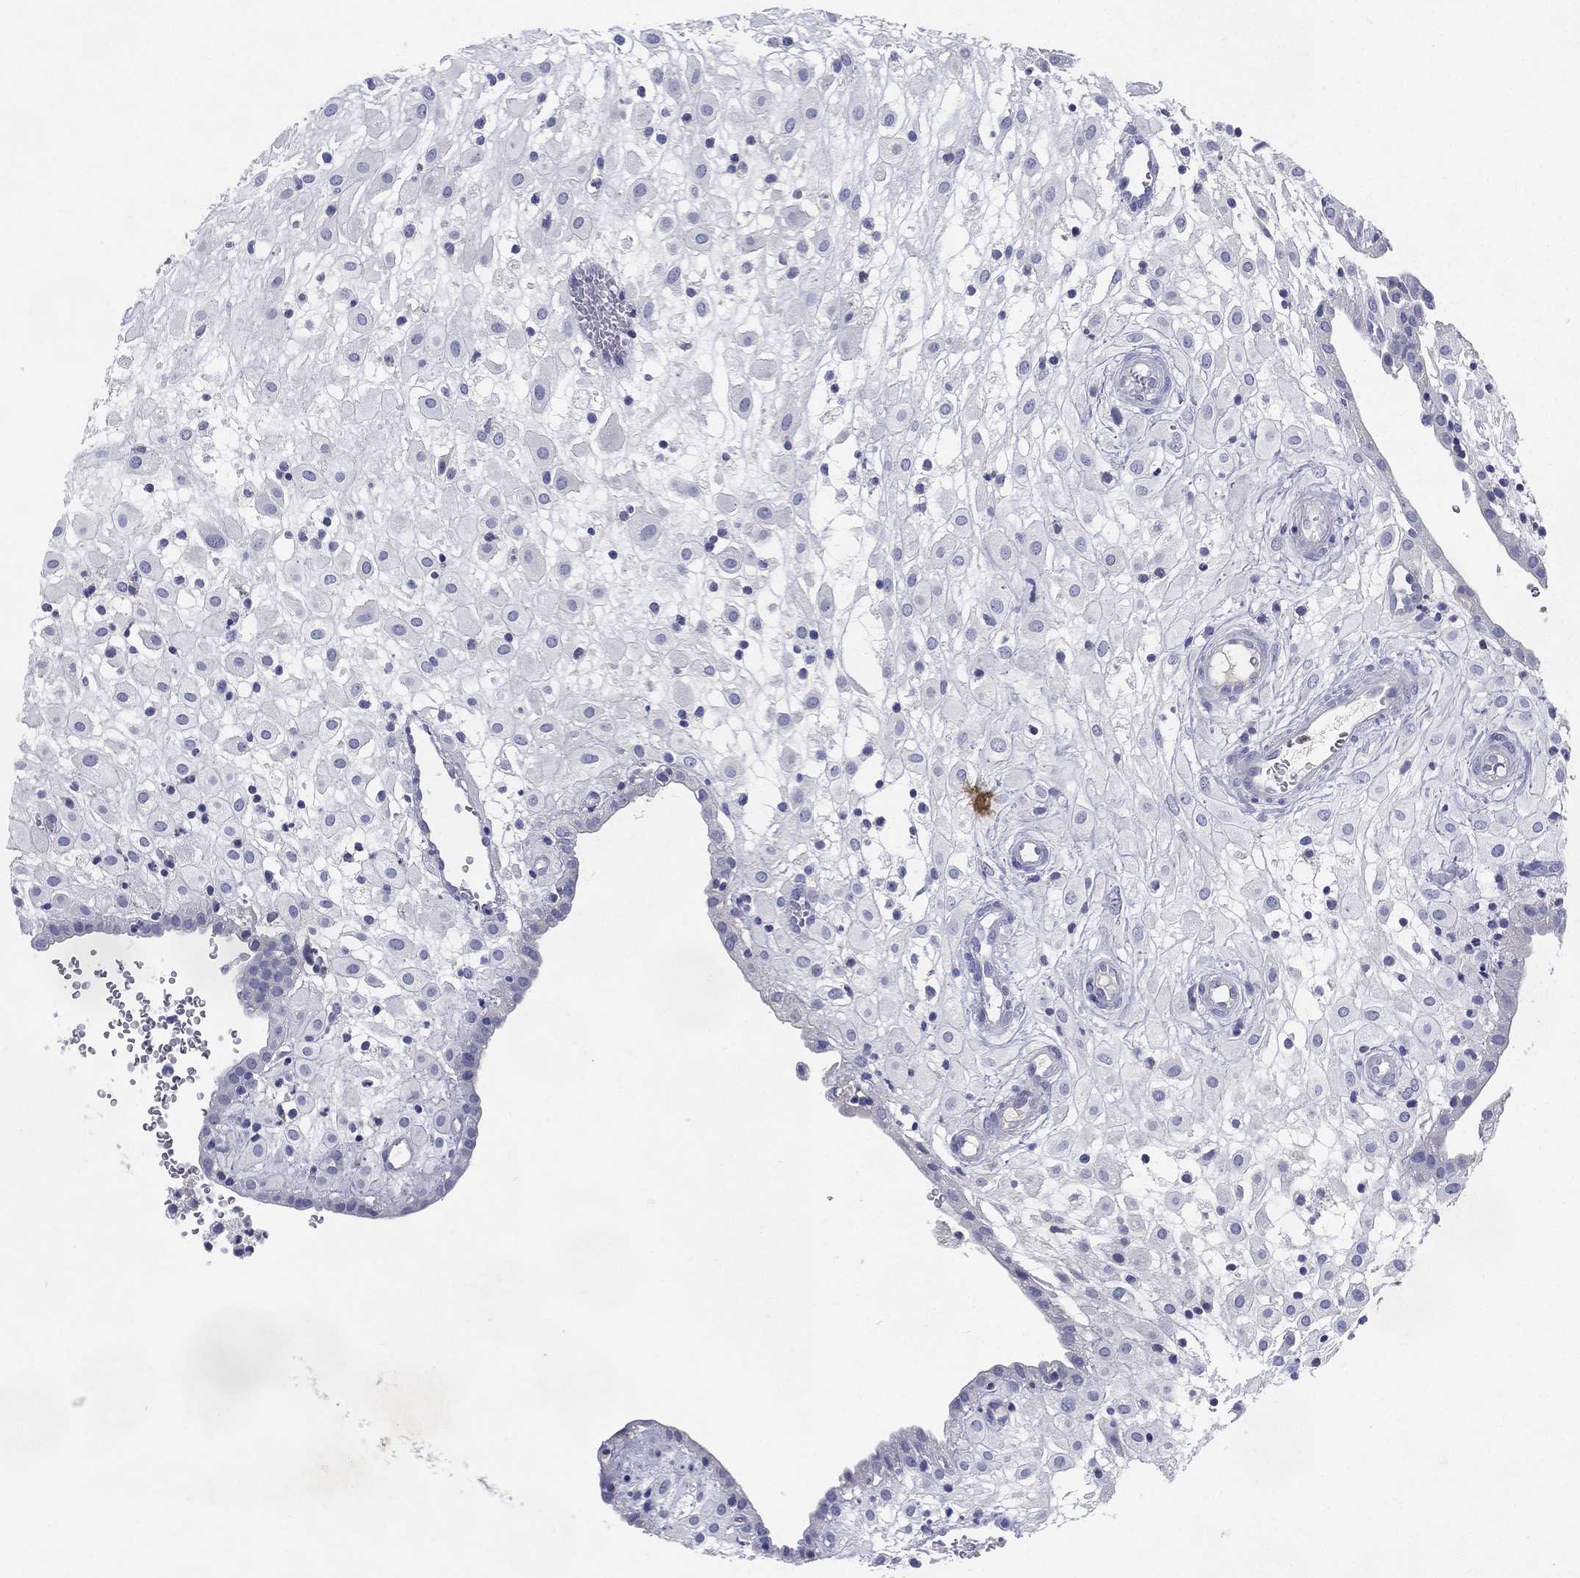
{"staining": {"intensity": "negative", "quantity": "none", "location": "none"}, "tissue": "placenta", "cell_type": "Decidual cells", "image_type": "normal", "snomed": [{"axis": "morphology", "description": "Normal tissue, NOS"}, {"axis": "topography", "description": "Placenta"}], "caption": "Immunohistochemistry (IHC) micrograph of unremarkable placenta stained for a protein (brown), which exhibits no staining in decidual cells. The staining was performed using DAB (3,3'-diaminobenzidine) to visualize the protein expression in brown, while the nuclei were stained in blue with hematoxylin (Magnification: 20x).", "gene": "RGS13", "patient": {"sex": "female", "age": 24}}